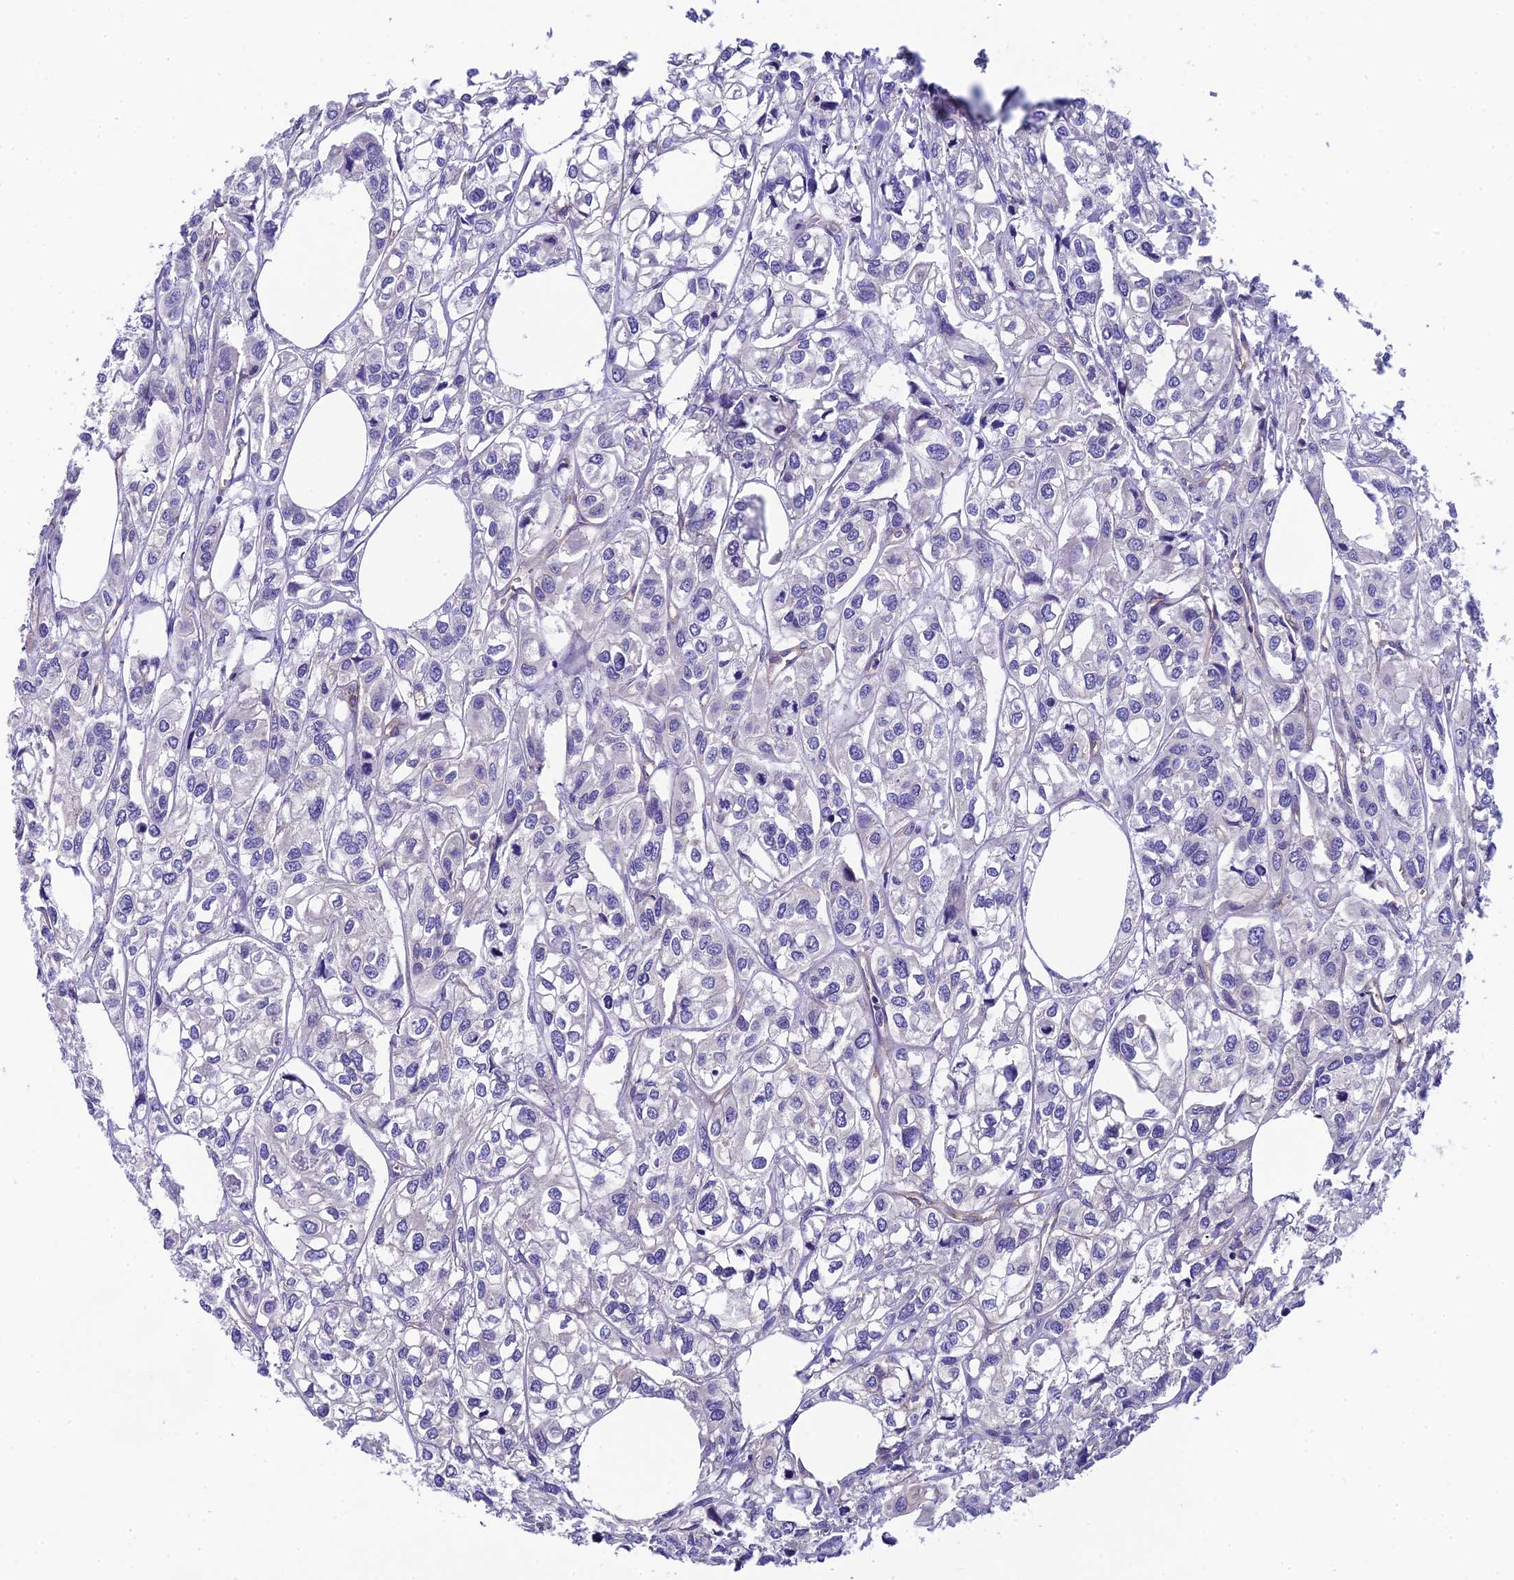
{"staining": {"intensity": "negative", "quantity": "none", "location": "none"}, "tissue": "urothelial cancer", "cell_type": "Tumor cells", "image_type": "cancer", "snomed": [{"axis": "morphology", "description": "Urothelial carcinoma, High grade"}, {"axis": "topography", "description": "Urinary bladder"}], "caption": "Immunohistochemistry micrograph of urothelial cancer stained for a protein (brown), which exhibits no staining in tumor cells.", "gene": "PPFIA3", "patient": {"sex": "male", "age": 67}}